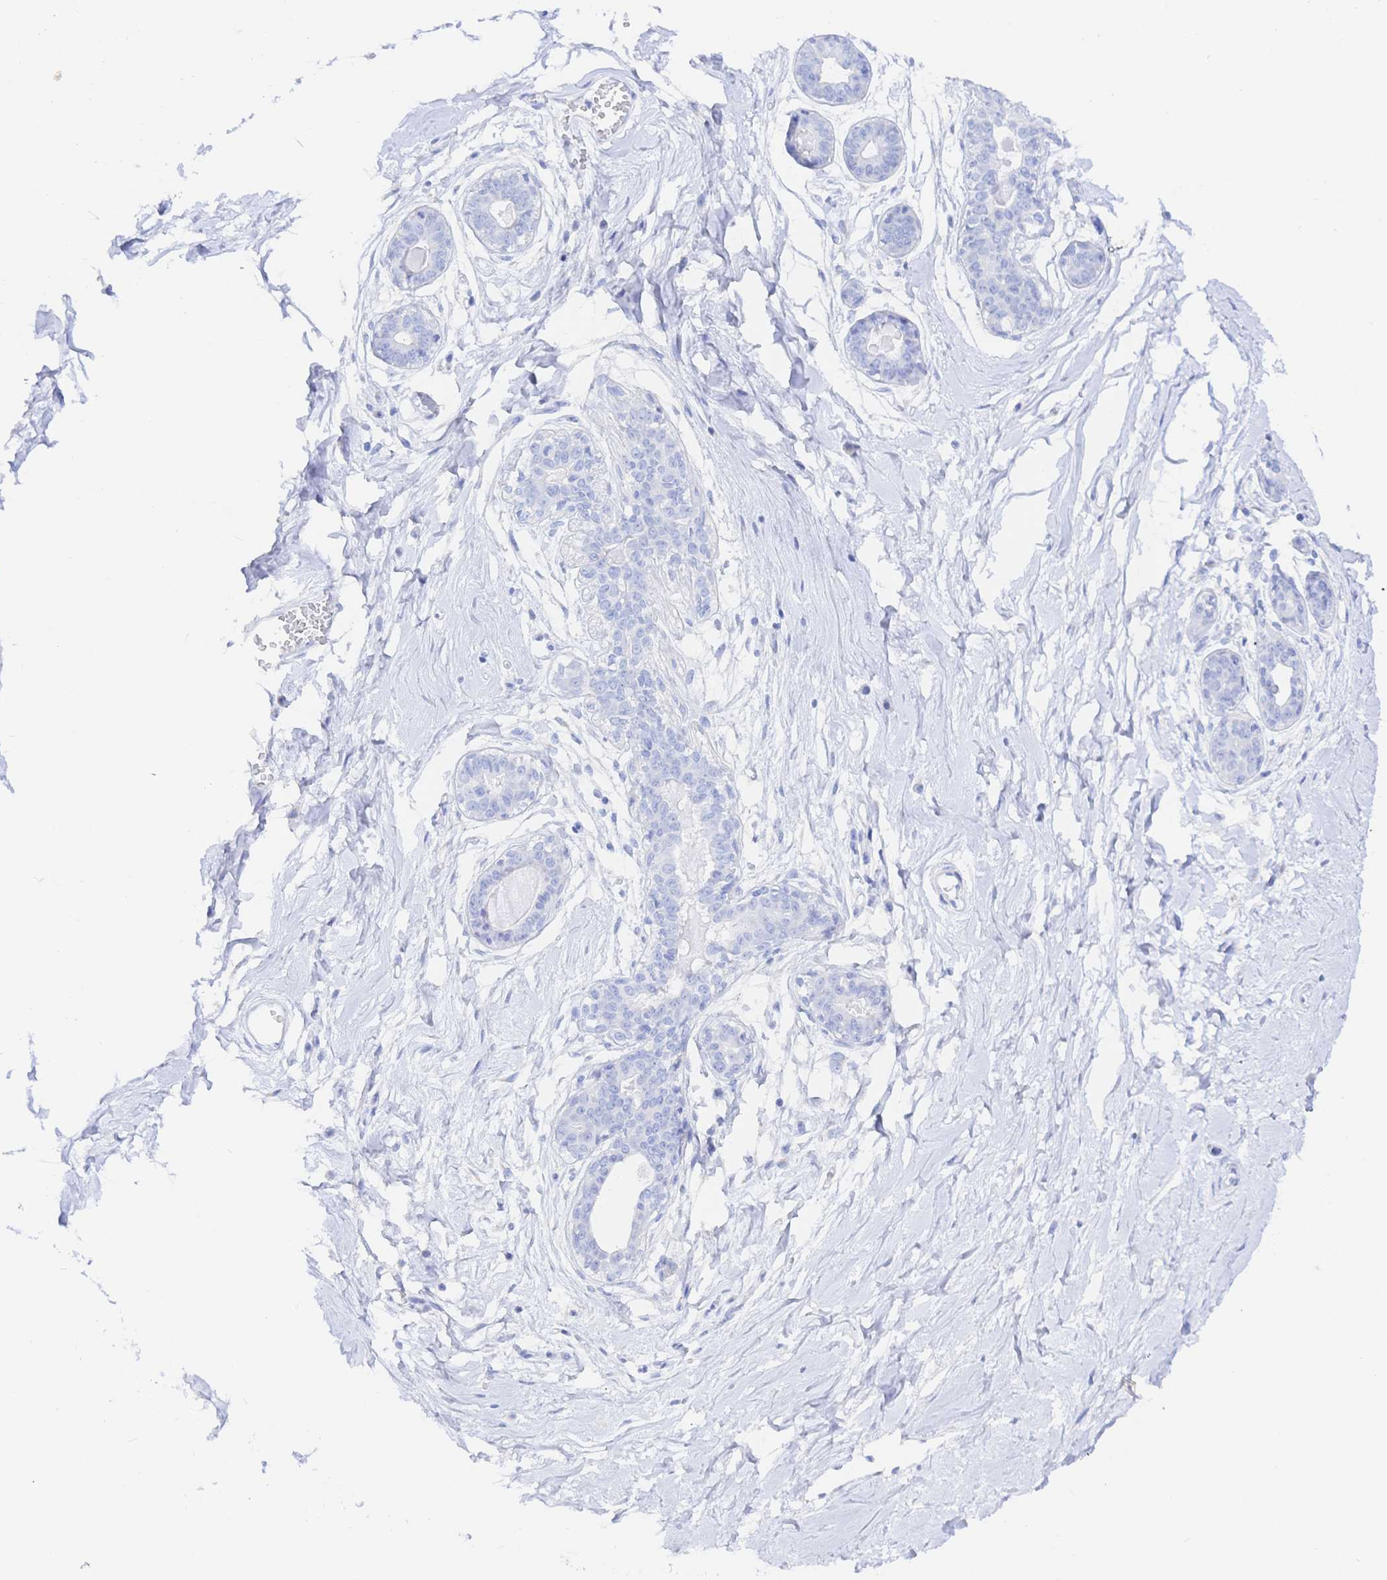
{"staining": {"intensity": "negative", "quantity": "none", "location": "none"}, "tissue": "breast", "cell_type": "Adipocytes", "image_type": "normal", "snomed": [{"axis": "morphology", "description": "Normal tissue, NOS"}, {"axis": "topography", "description": "Breast"}], "caption": "There is no significant positivity in adipocytes of breast. (DAB immunohistochemistry (IHC) visualized using brightfield microscopy, high magnification).", "gene": "KCNH6", "patient": {"sex": "female", "age": 45}}